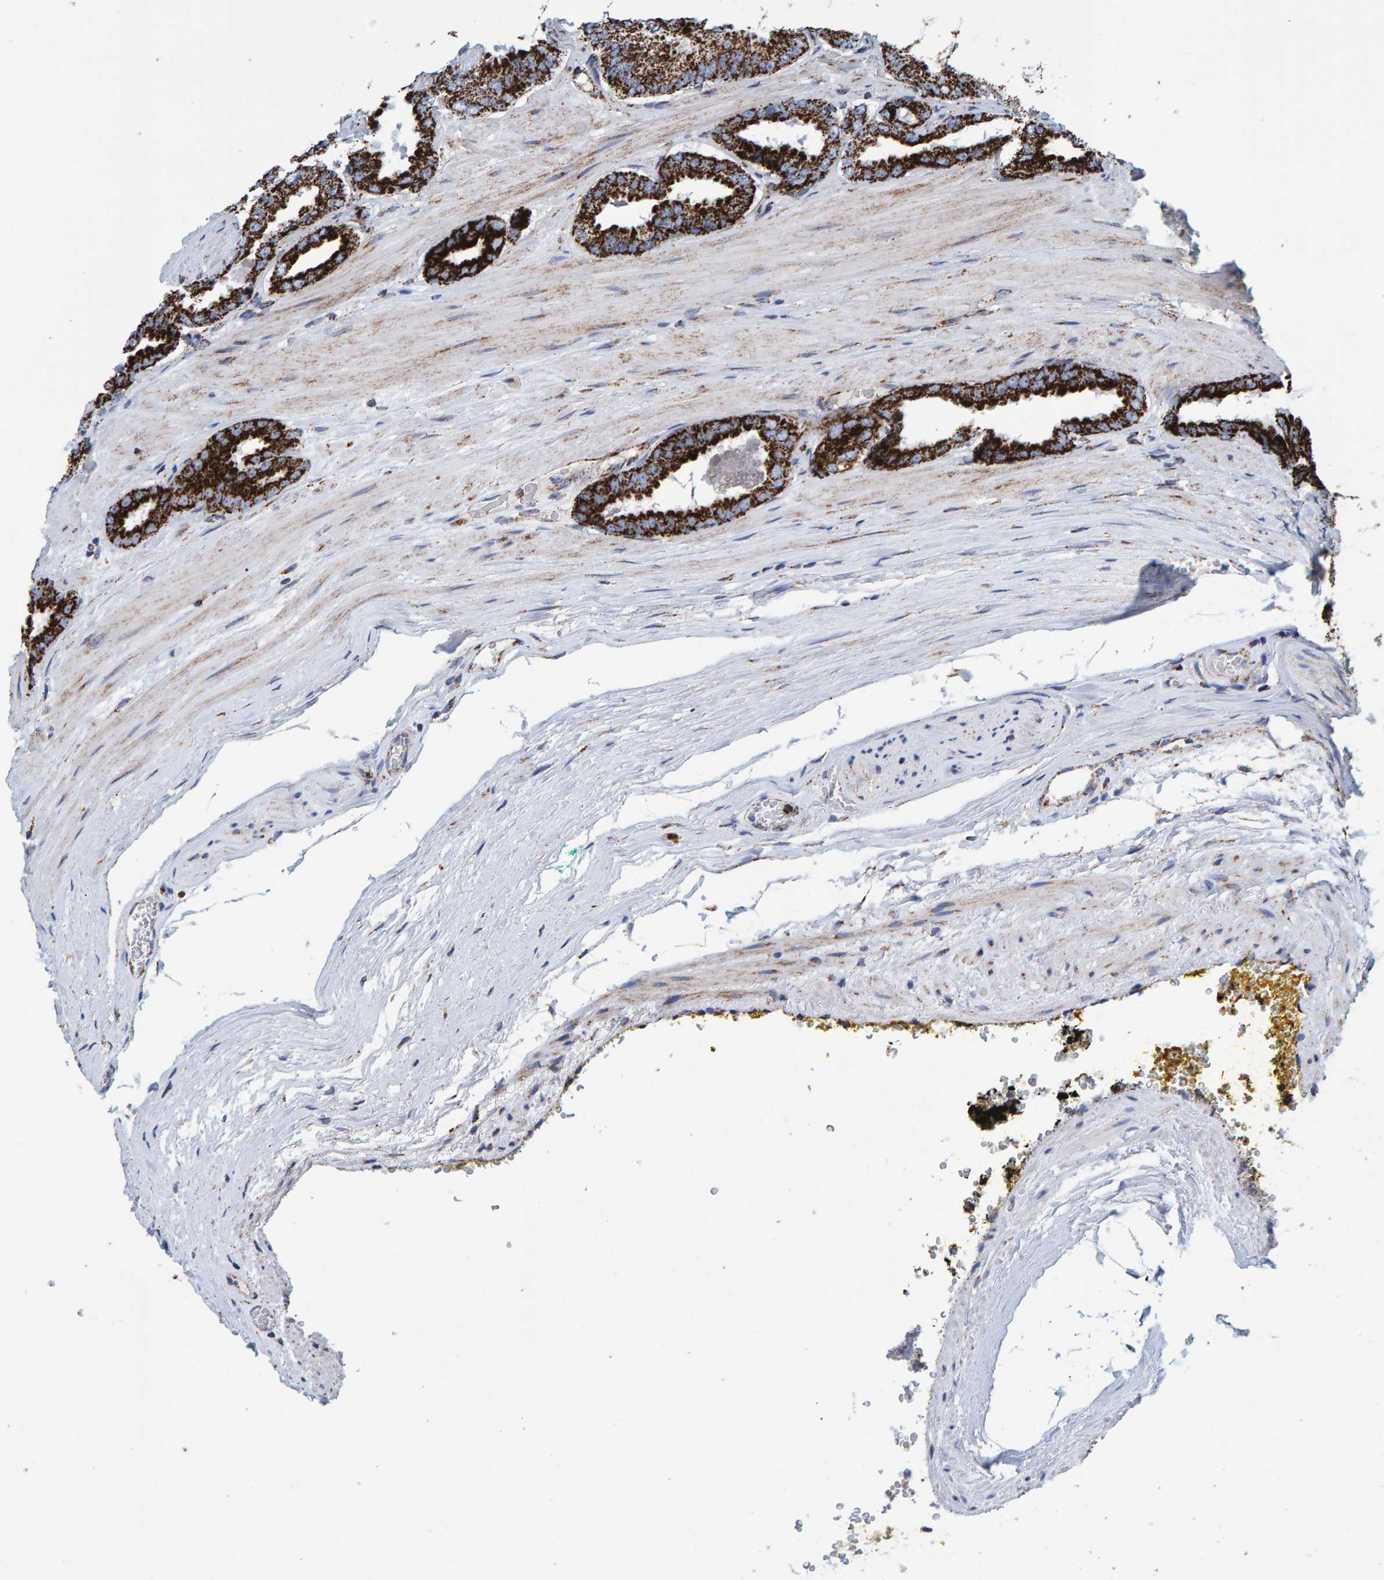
{"staining": {"intensity": "strong", "quantity": ">75%", "location": "cytoplasmic/membranous"}, "tissue": "prostate cancer", "cell_type": "Tumor cells", "image_type": "cancer", "snomed": [{"axis": "morphology", "description": "Adenocarcinoma, Low grade"}, {"axis": "topography", "description": "Prostate"}], "caption": "High-power microscopy captured an immunohistochemistry (IHC) photomicrograph of prostate low-grade adenocarcinoma, revealing strong cytoplasmic/membranous positivity in approximately >75% of tumor cells.", "gene": "ENSG00000262660", "patient": {"sex": "male", "age": 51}}